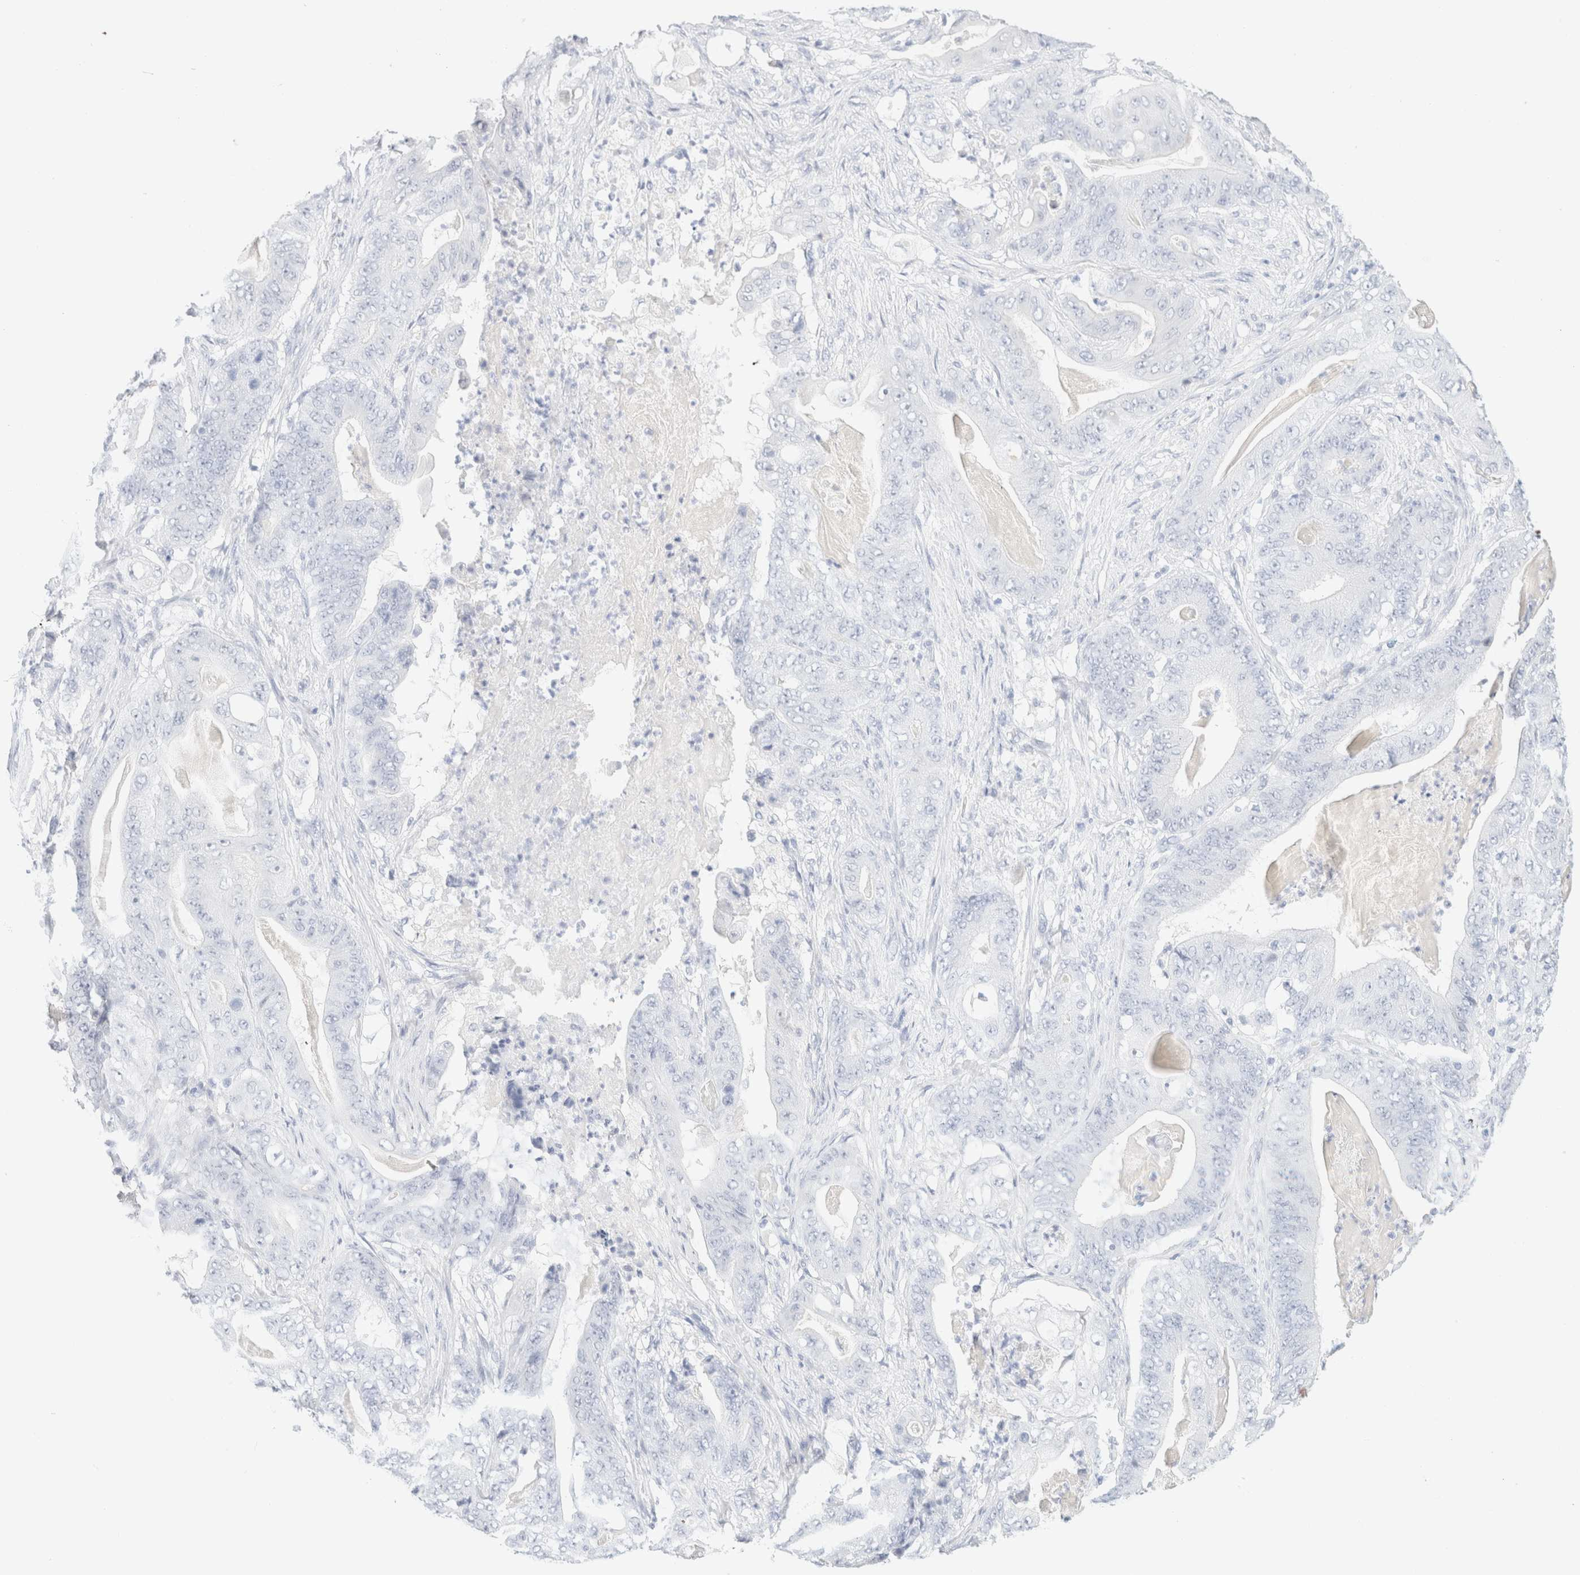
{"staining": {"intensity": "negative", "quantity": "none", "location": "none"}, "tissue": "stomach cancer", "cell_type": "Tumor cells", "image_type": "cancer", "snomed": [{"axis": "morphology", "description": "Adenocarcinoma, NOS"}, {"axis": "topography", "description": "Stomach"}], "caption": "There is no significant expression in tumor cells of adenocarcinoma (stomach).", "gene": "KRT15", "patient": {"sex": "female", "age": 73}}